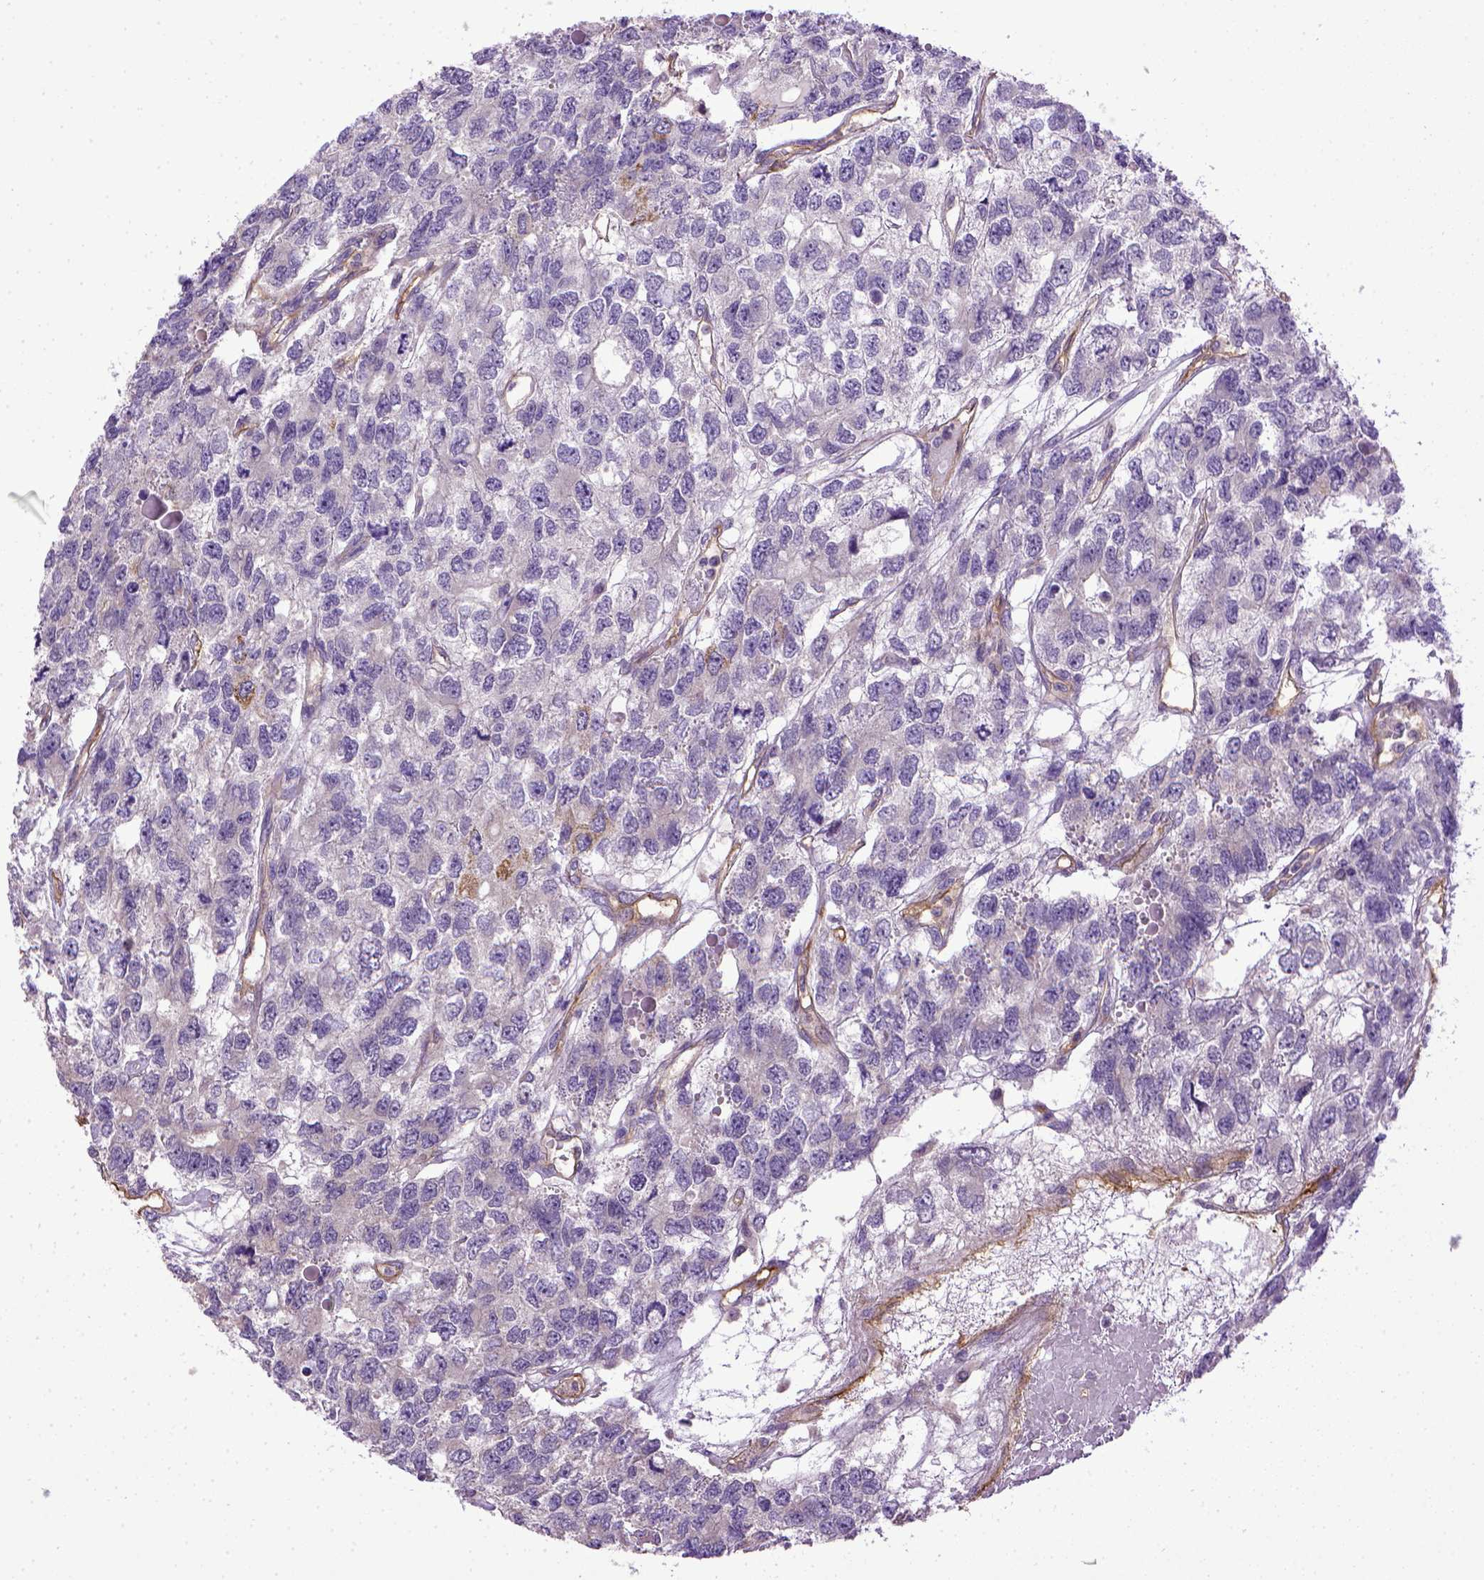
{"staining": {"intensity": "negative", "quantity": "none", "location": "none"}, "tissue": "testis cancer", "cell_type": "Tumor cells", "image_type": "cancer", "snomed": [{"axis": "morphology", "description": "Seminoma, NOS"}, {"axis": "topography", "description": "Testis"}], "caption": "Immunohistochemistry of seminoma (testis) shows no positivity in tumor cells. Brightfield microscopy of immunohistochemistry (IHC) stained with DAB (brown) and hematoxylin (blue), captured at high magnification.", "gene": "ENG", "patient": {"sex": "male", "age": 52}}